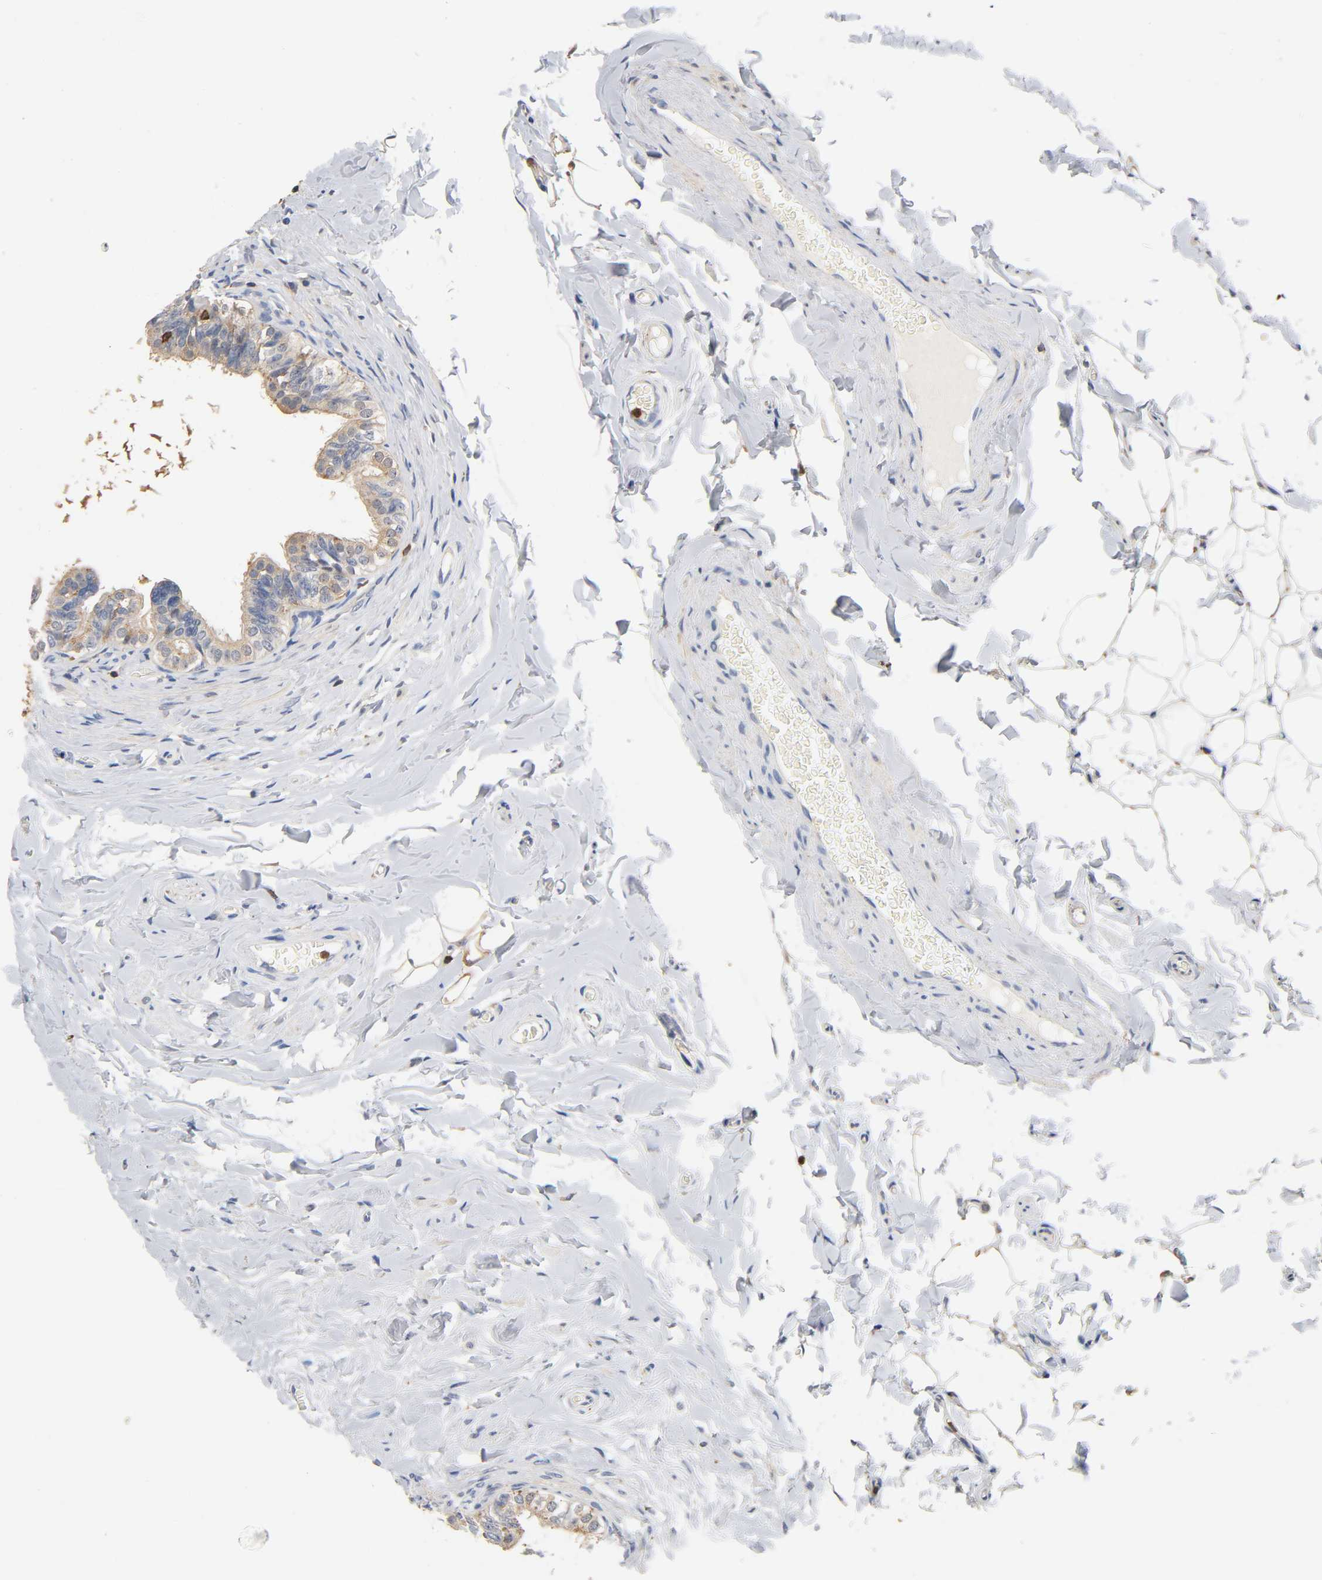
{"staining": {"intensity": "moderate", "quantity": ">75%", "location": "cytoplasmic/membranous"}, "tissue": "epididymis", "cell_type": "Glandular cells", "image_type": "normal", "snomed": [{"axis": "morphology", "description": "Normal tissue, NOS"}, {"axis": "topography", "description": "Epididymis"}], "caption": "IHC photomicrograph of benign human epididymis stained for a protein (brown), which shows medium levels of moderate cytoplasmic/membranous staining in about >75% of glandular cells.", "gene": "UCKL1", "patient": {"sex": "male", "age": 26}}